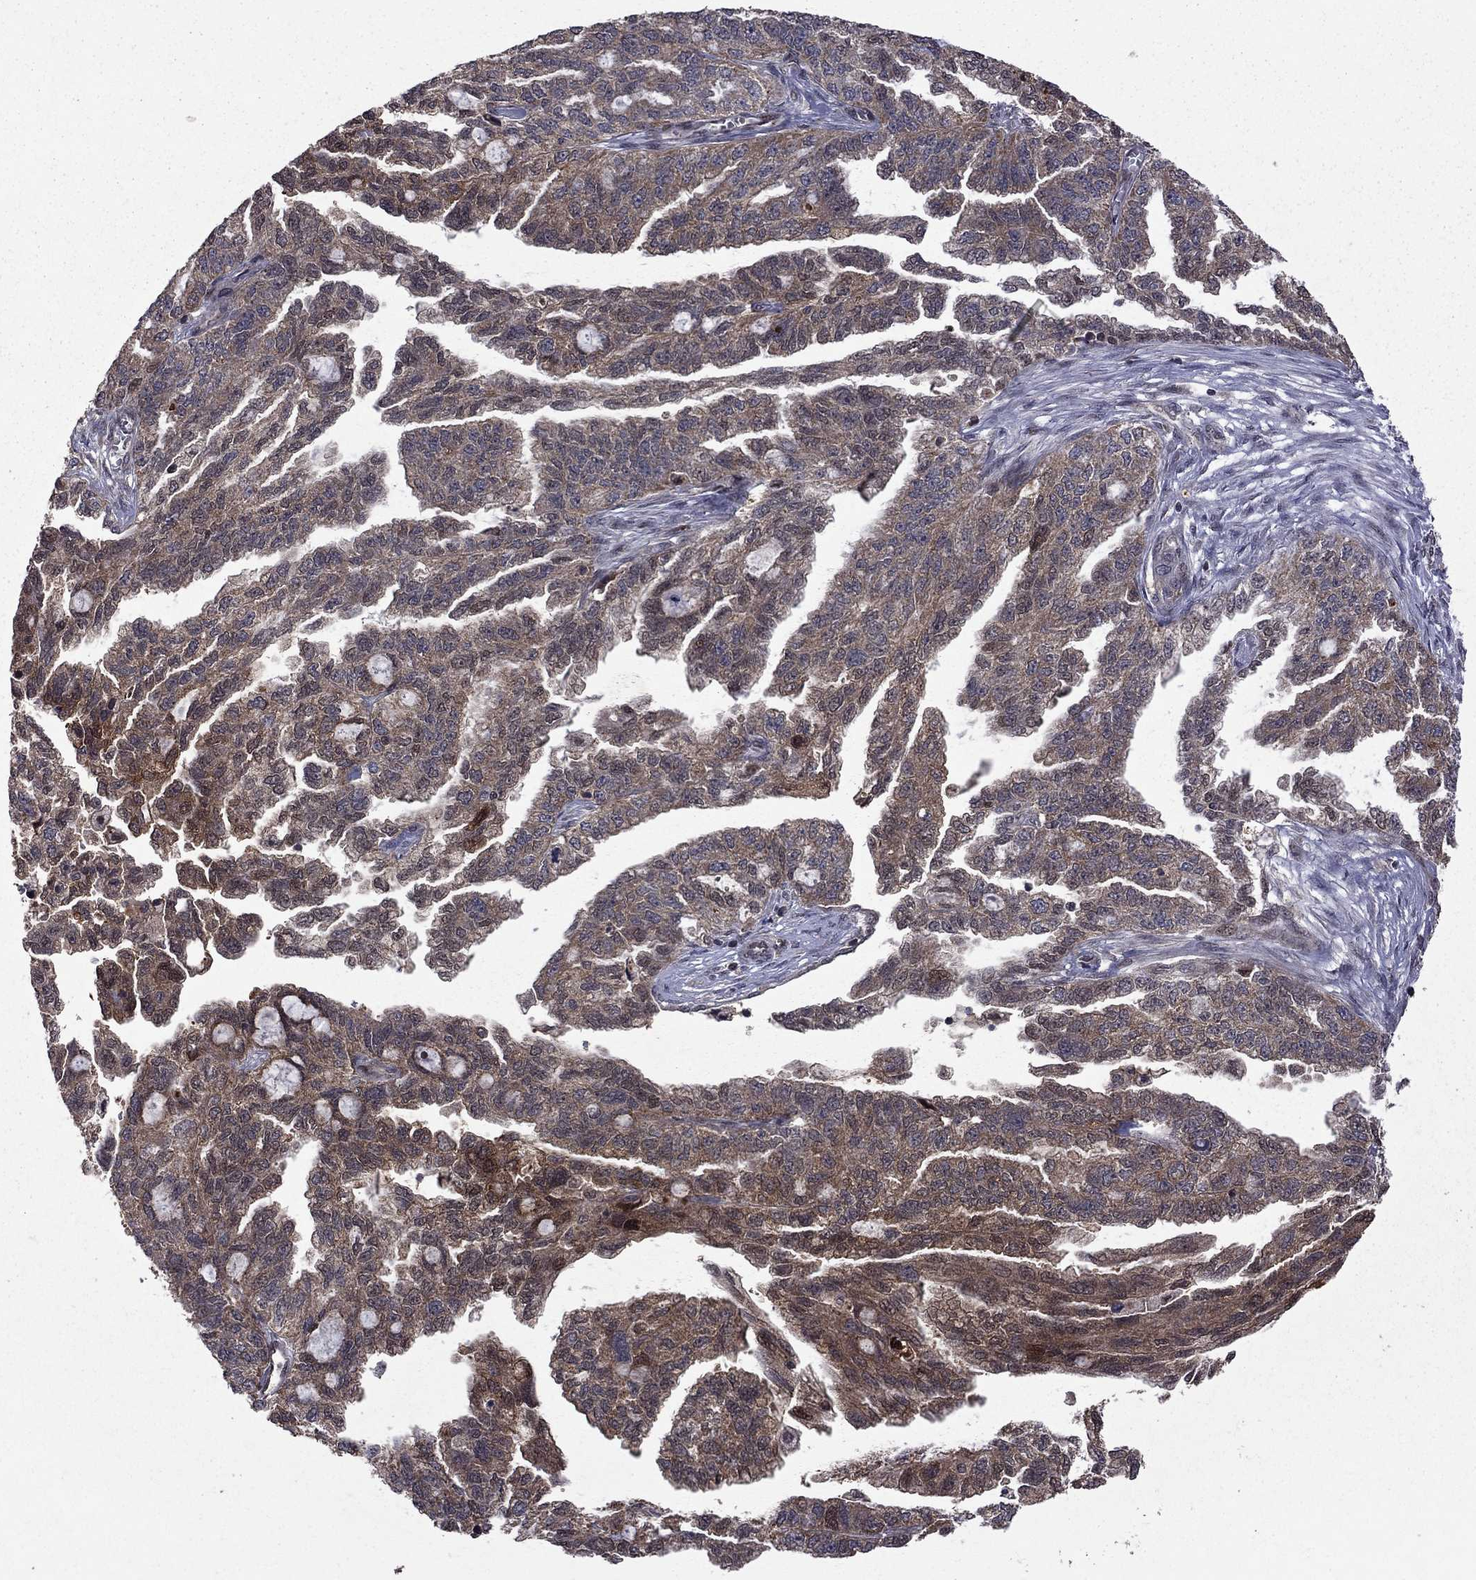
{"staining": {"intensity": "moderate", "quantity": "25%-75%", "location": "cytoplasmic/membranous"}, "tissue": "ovarian cancer", "cell_type": "Tumor cells", "image_type": "cancer", "snomed": [{"axis": "morphology", "description": "Cystadenocarcinoma, serous, NOS"}, {"axis": "topography", "description": "Ovary"}], "caption": "This is a histology image of IHC staining of ovarian cancer, which shows moderate positivity in the cytoplasmic/membranous of tumor cells.", "gene": "IPP", "patient": {"sex": "female", "age": 51}}